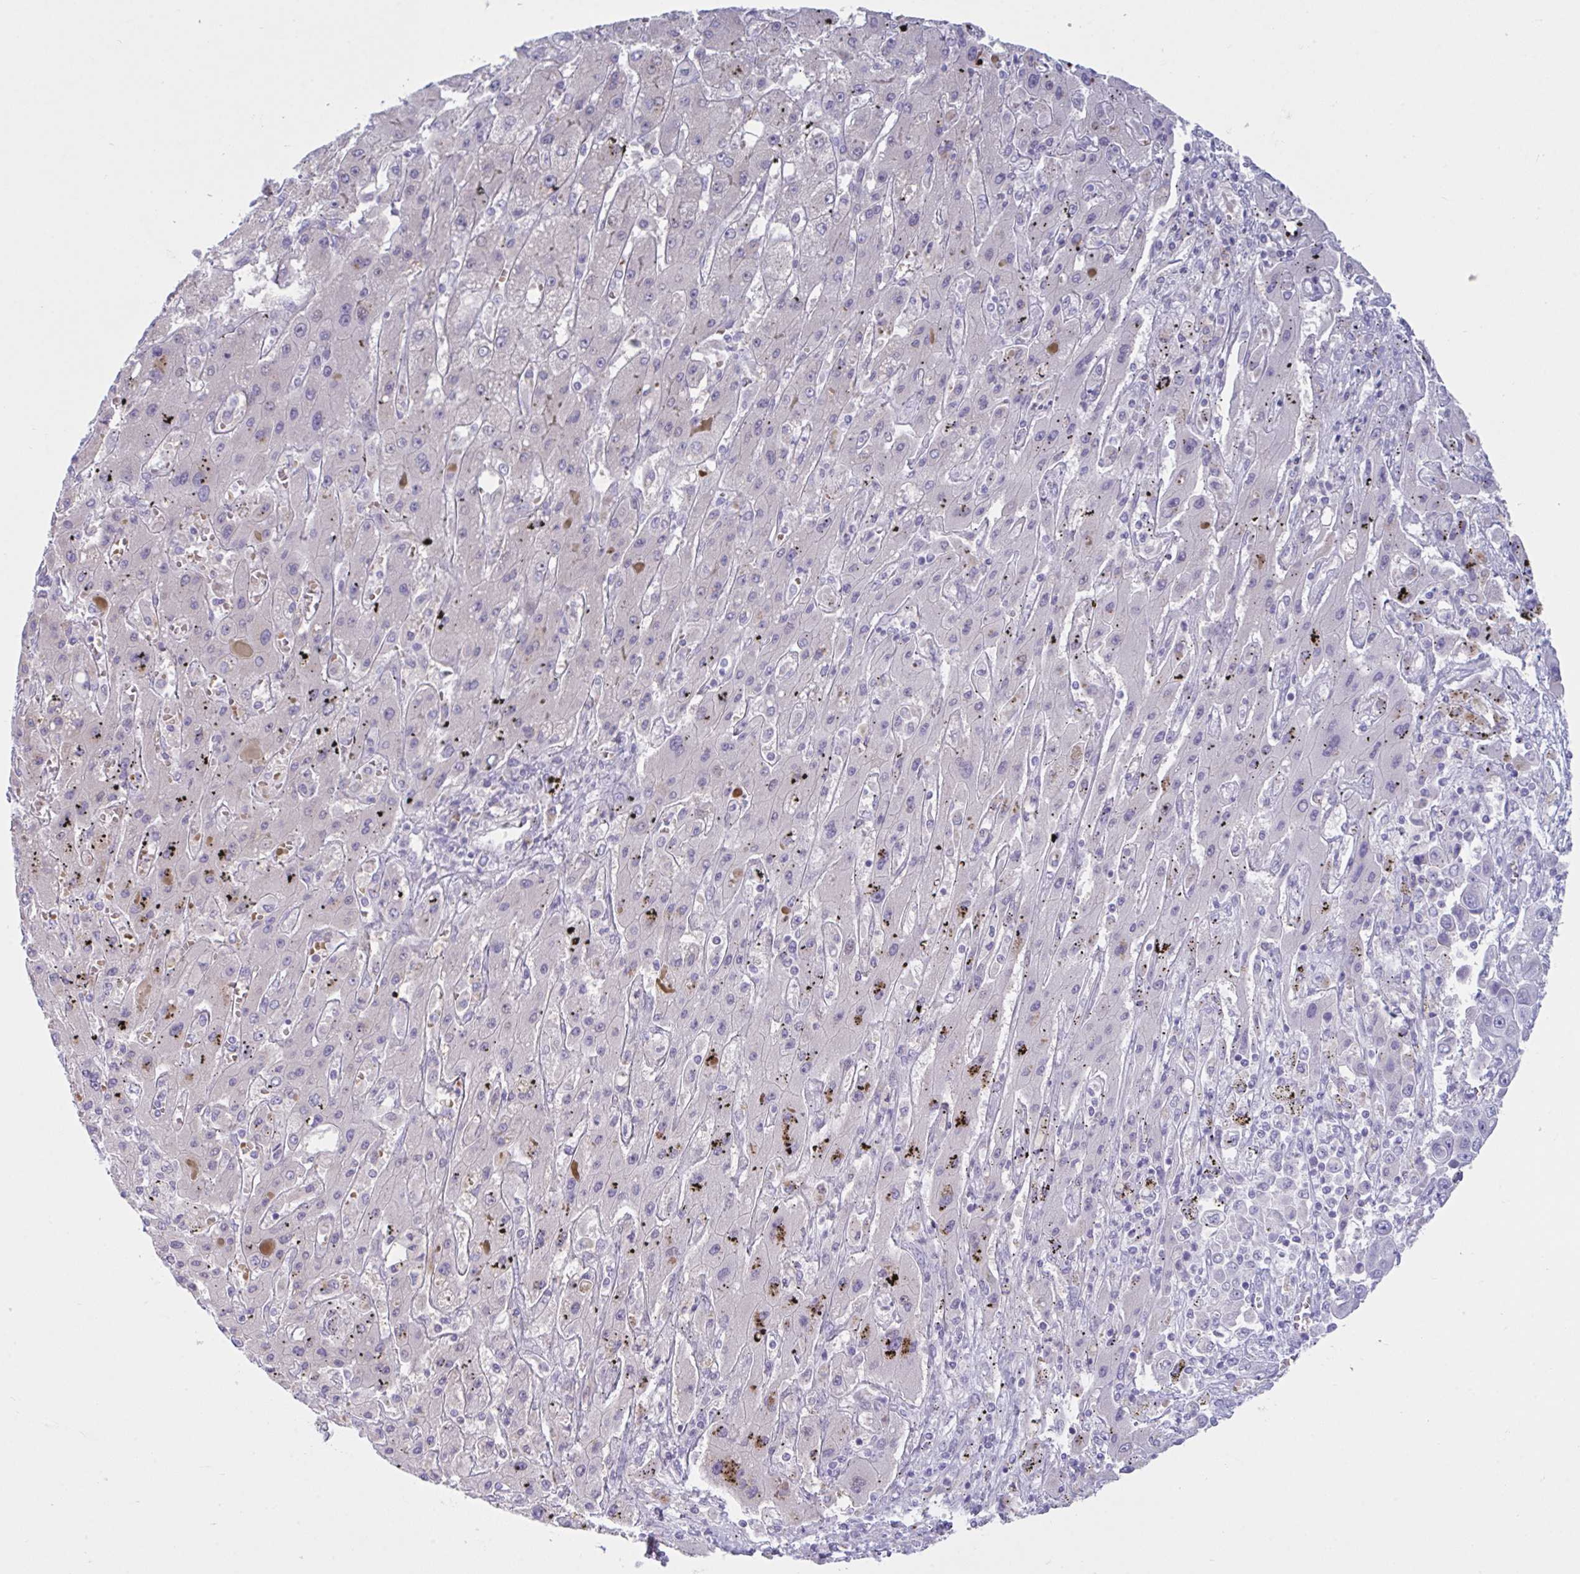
{"staining": {"intensity": "negative", "quantity": "none", "location": "none"}, "tissue": "liver cancer", "cell_type": "Tumor cells", "image_type": "cancer", "snomed": [{"axis": "morphology", "description": "Cholangiocarcinoma"}, {"axis": "topography", "description": "Liver"}], "caption": "Liver cholangiocarcinoma was stained to show a protein in brown. There is no significant staining in tumor cells.", "gene": "VWC2", "patient": {"sex": "female", "age": 52}}